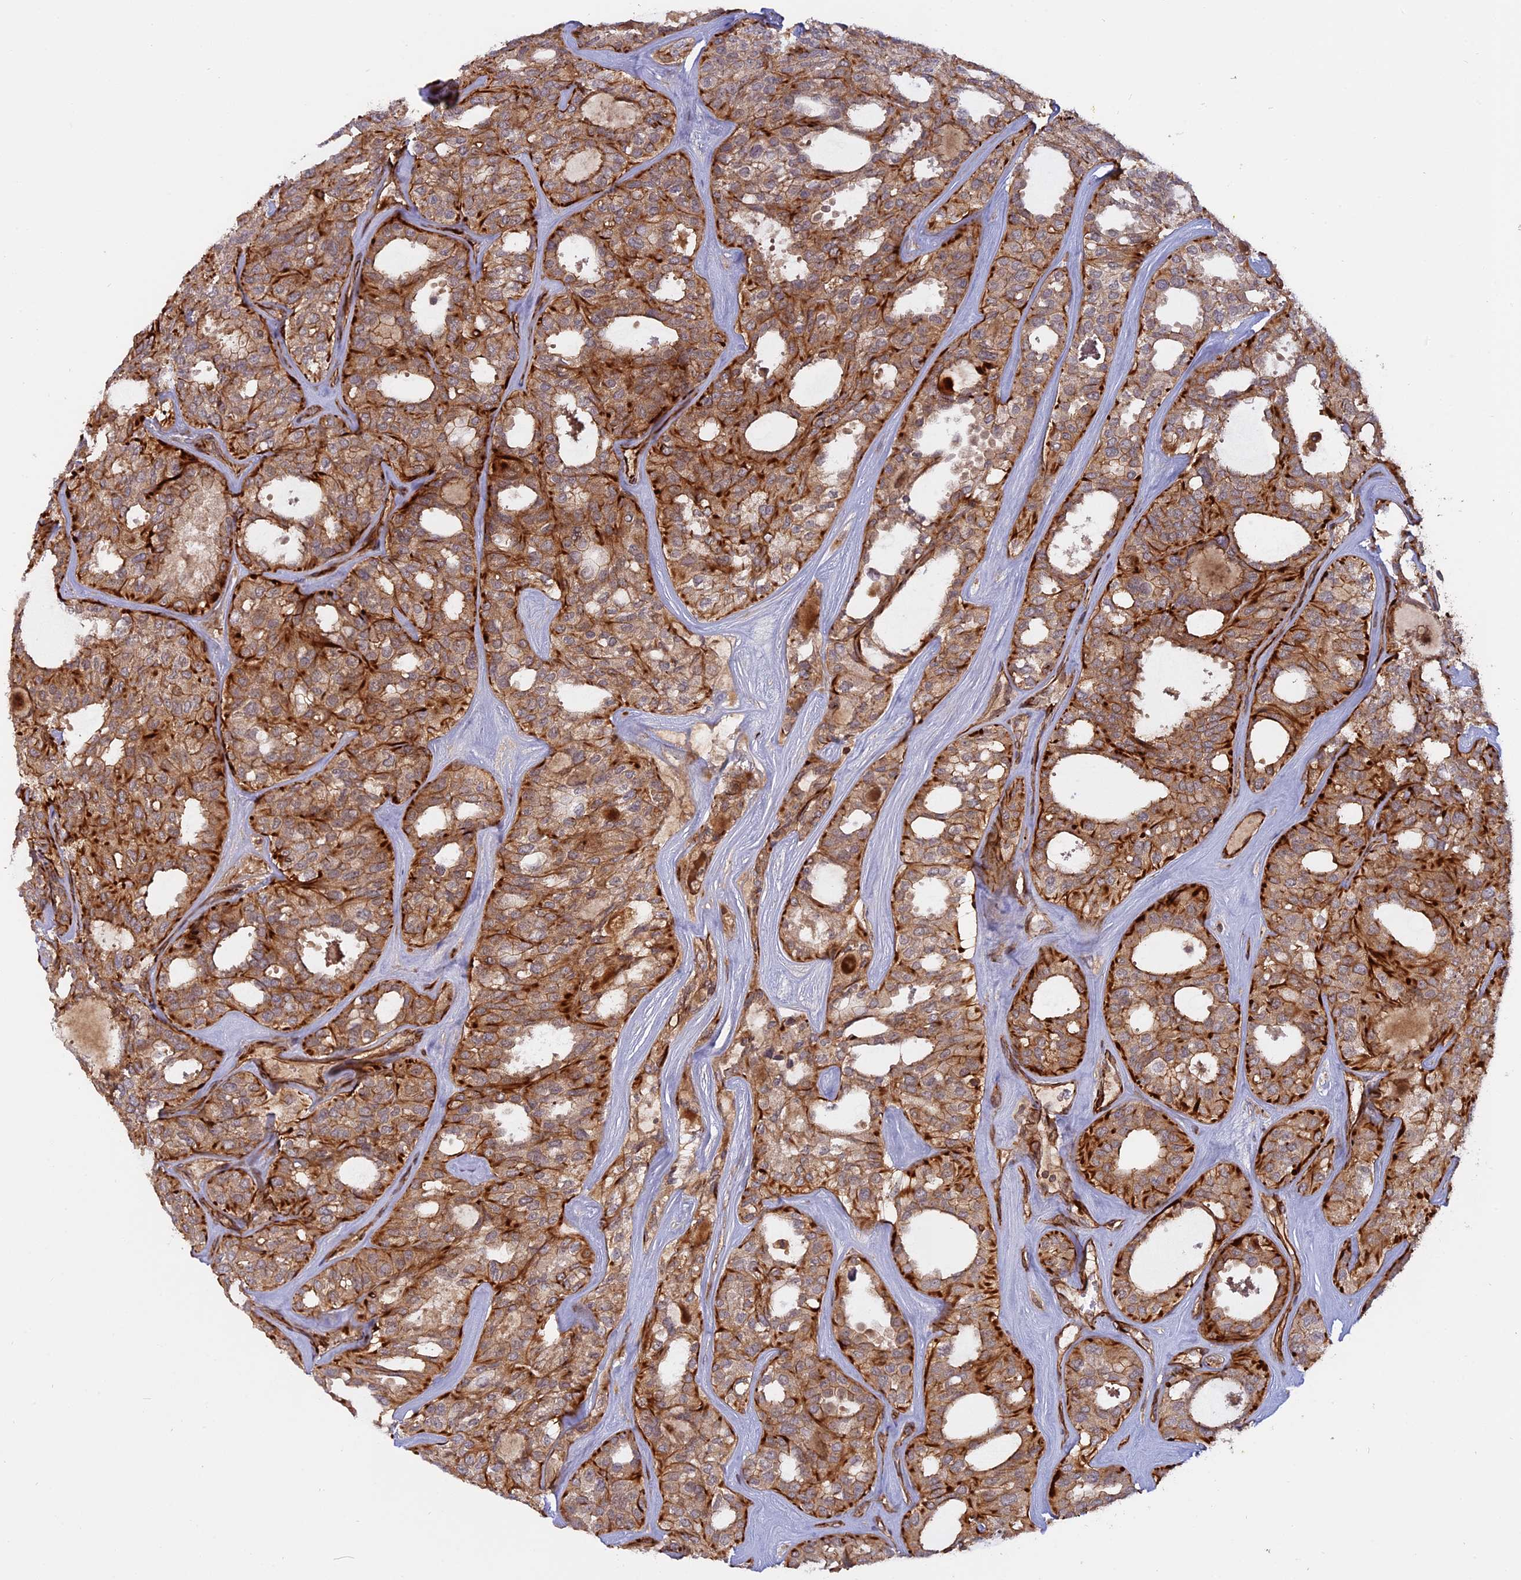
{"staining": {"intensity": "moderate", "quantity": ">75%", "location": "cytoplasmic/membranous"}, "tissue": "thyroid cancer", "cell_type": "Tumor cells", "image_type": "cancer", "snomed": [{"axis": "morphology", "description": "Follicular adenoma carcinoma, NOS"}, {"axis": "topography", "description": "Thyroid gland"}], "caption": "Immunohistochemical staining of thyroid cancer (follicular adenoma carcinoma) reveals medium levels of moderate cytoplasmic/membranous protein staining in approximately >75% of tumor cells.", "gene": "PHLDB3", "patient": {"sex": "male", "age": 75}}